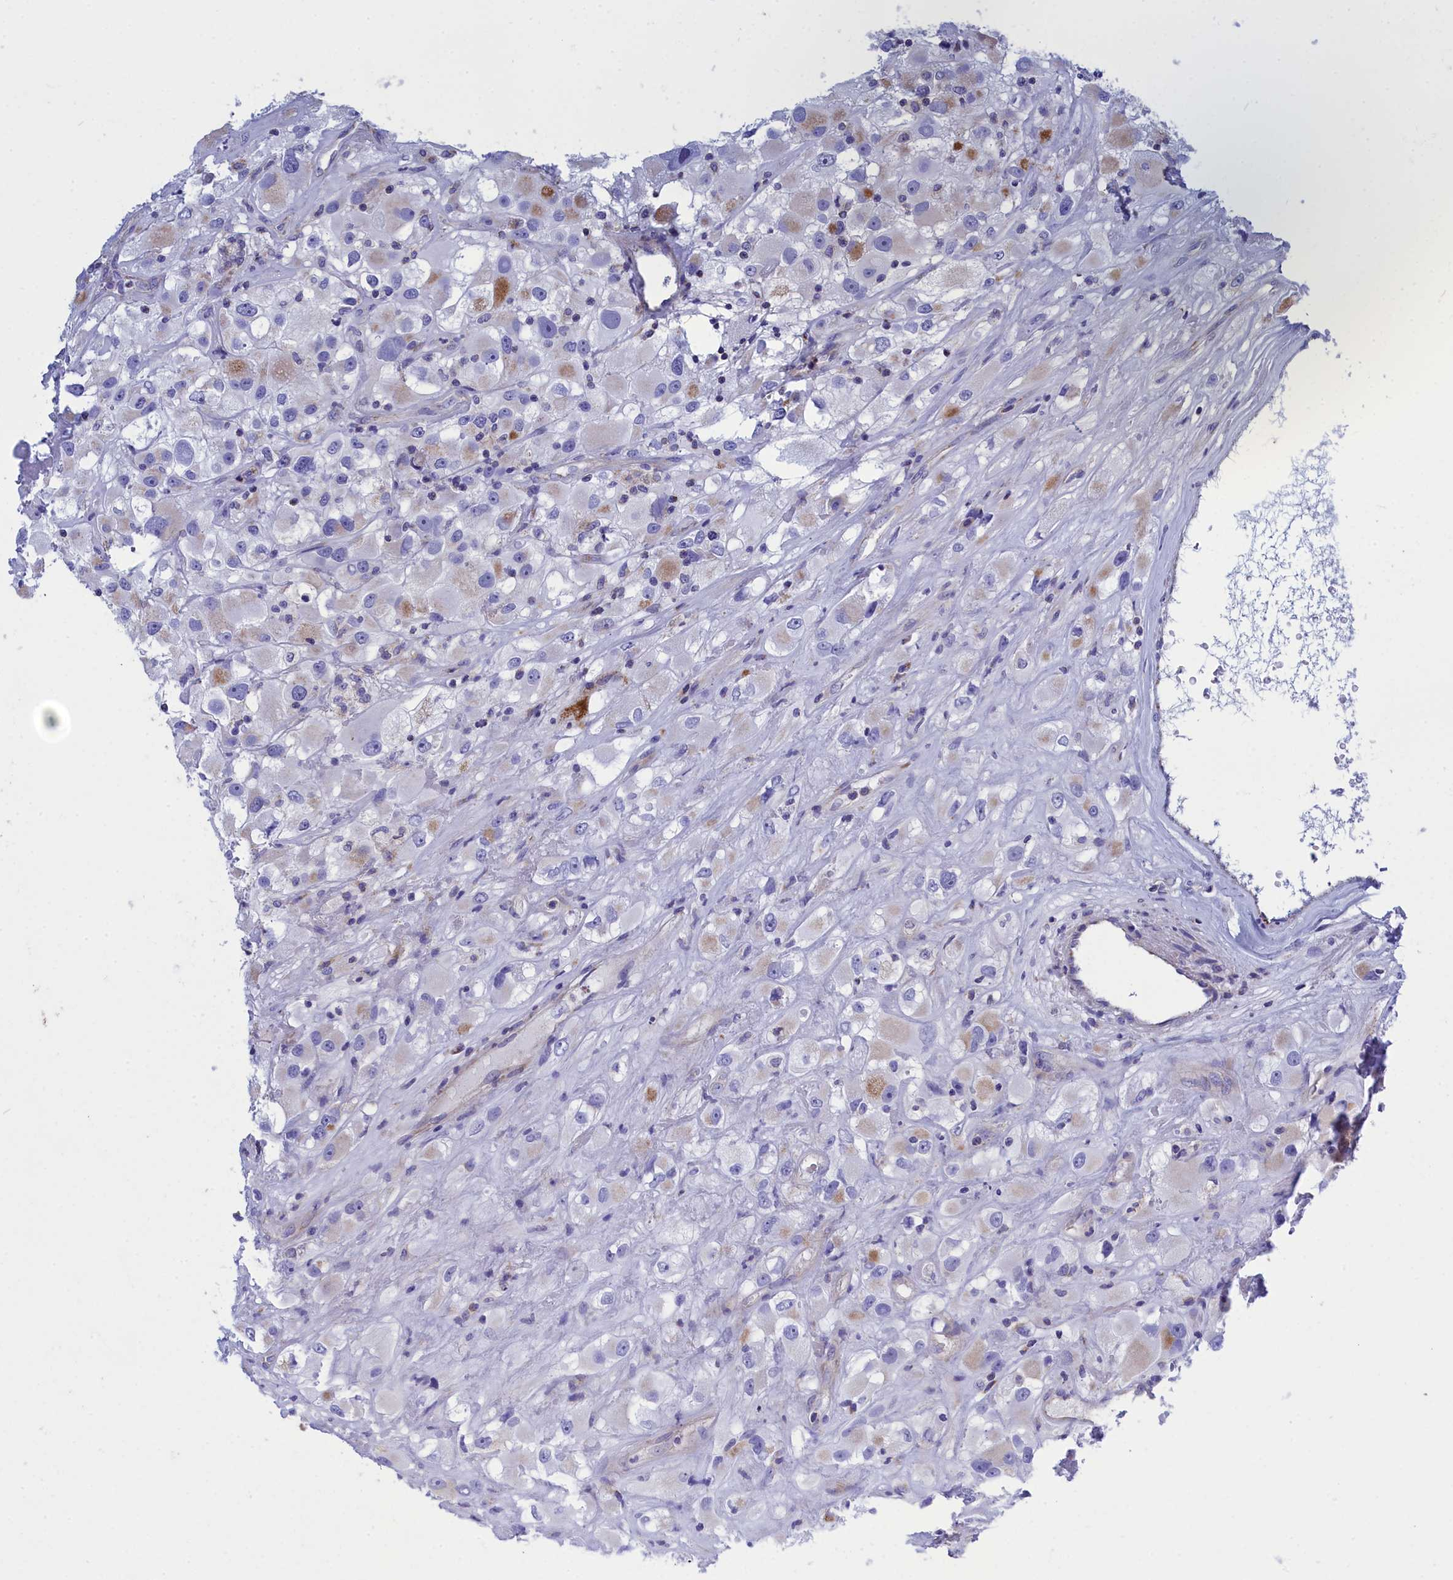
{"staining": {"intensity": "moderate", "quantity": "<25%", "location": "cytoplasmic/membranous"}, "tissue": "renal cancer", "cell_type": "Tumor cells", "image_type": "cancer", "snomed": [{"axis": "morphology", "description": "Adenocarcinoma, NOS"}, {"axis": "topography", "description": "Kidney"}], "caption": "Immunohistochemistry (IHC) of human renal cancer exhibits low levels of moderate cytoplasmic/membranous expression in approximately <25% of tumor cells.", "gene": "CCRL2", "patient": {"sex": "female", "age": 52}}